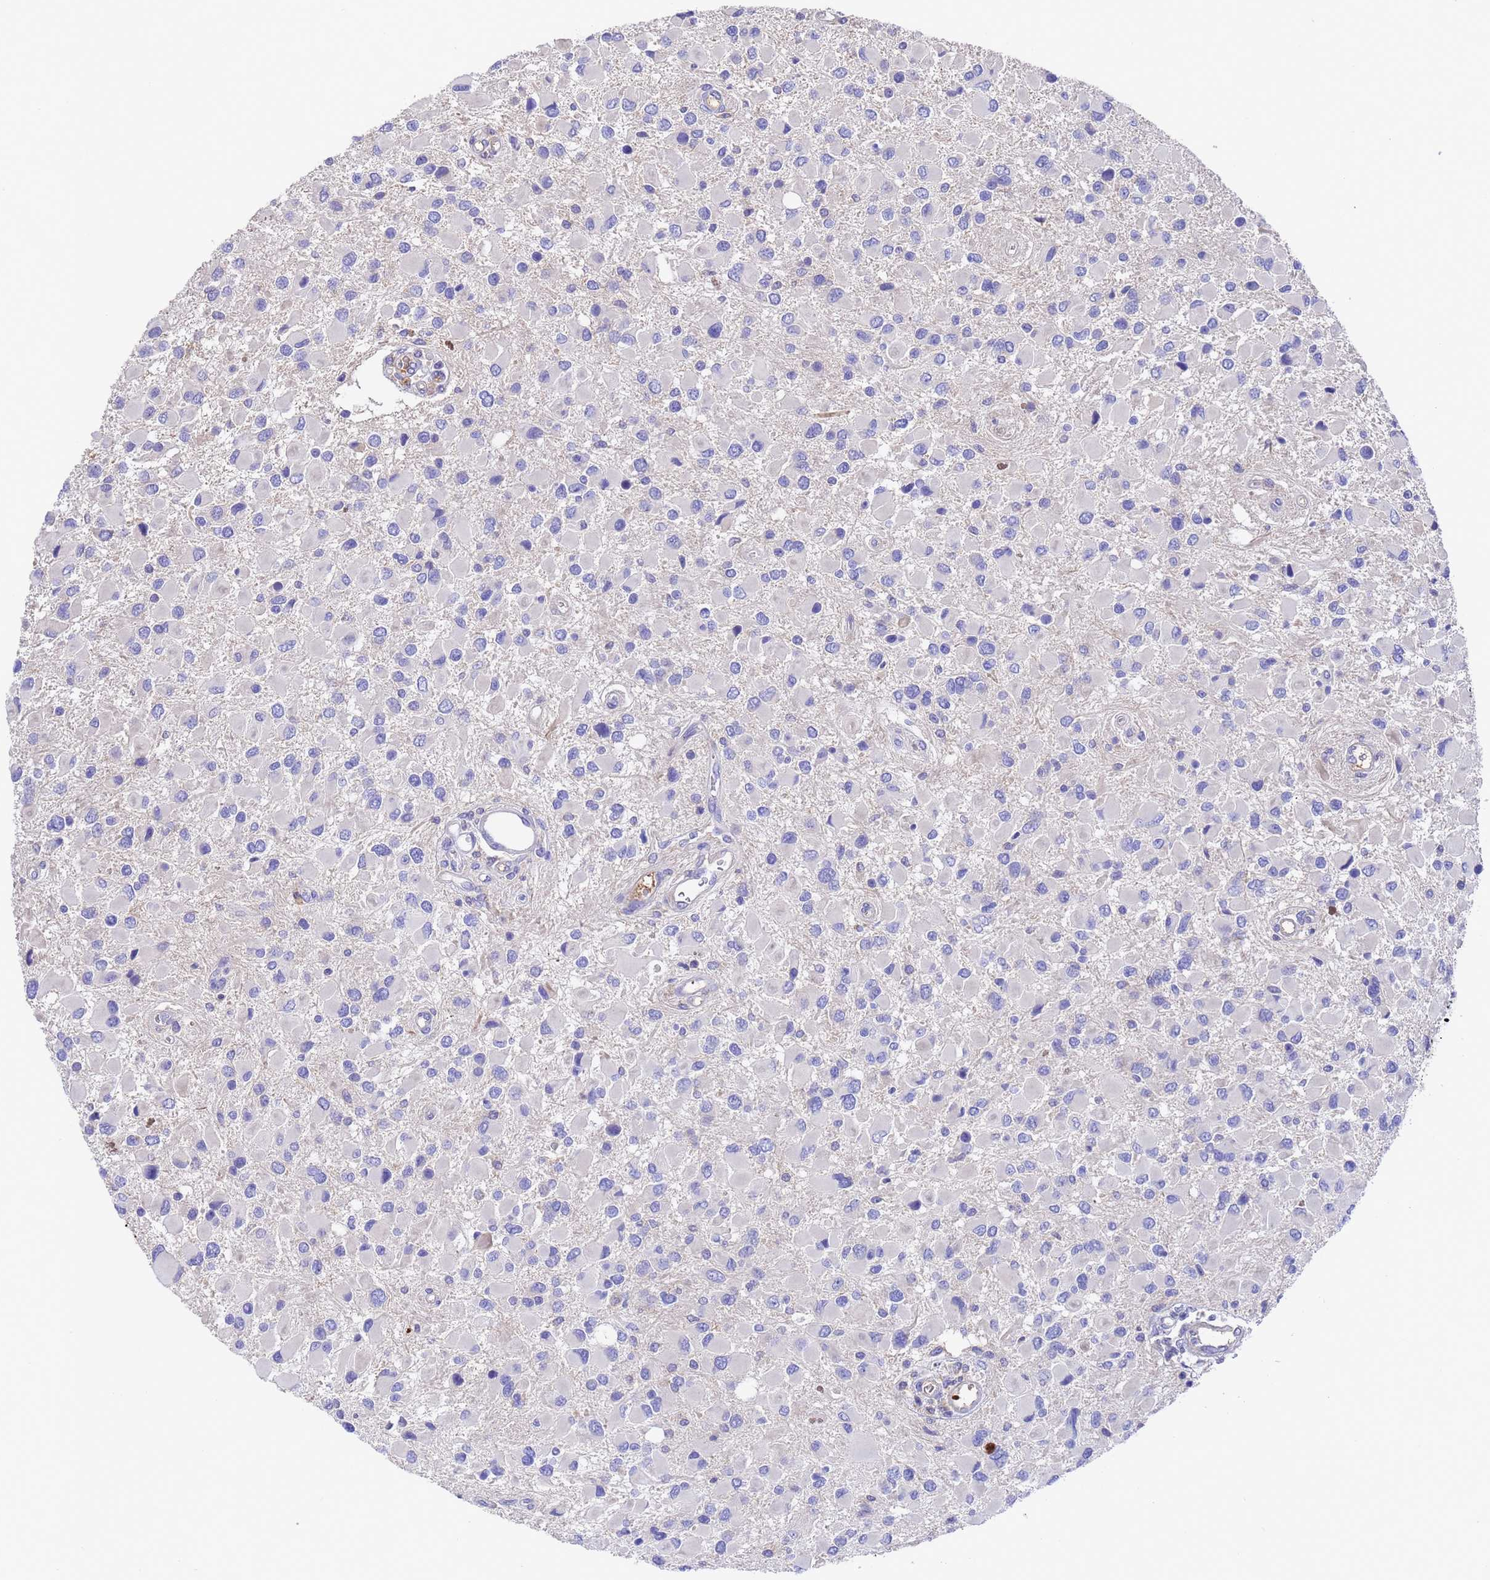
{"staining": {"intensity": "negative", "quantity": "none", "location": "none"}, "tissue": "glioma", "cell_type": "Tumor cells", "image_type": "cancer", "snomed": [{"axis": "morphology", "description": "Glioma, malignant, High grade"}, {"axis": "topography", "description": "Brain"}], "caption": "Immunohistochemistry micrograph of neoplastic tissue: human glioma stained with DAB exhibits no significant protein positivity in tumor cells.", "gene": "ELP6", "patient": {"sex": "male", "age": 53}}